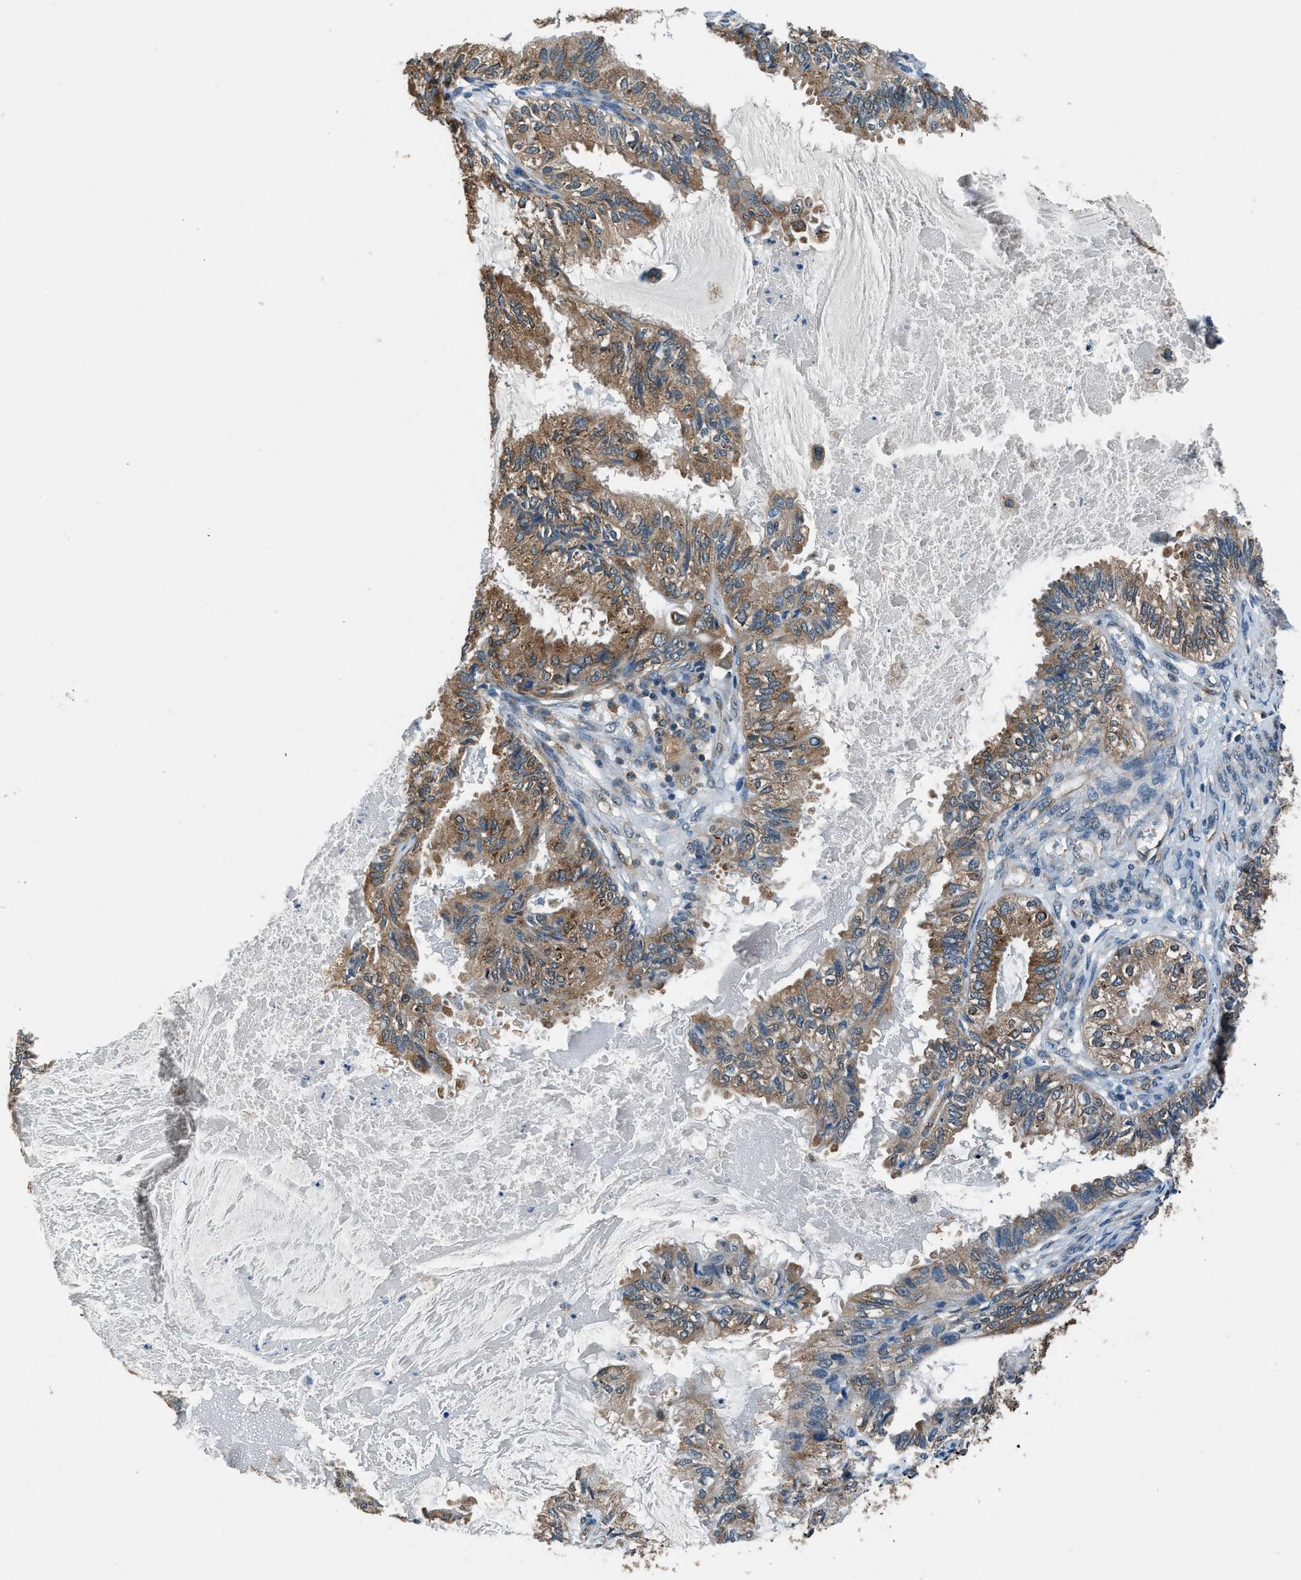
{"staining": {"intensity": "moderate", "quantity": ">75%", "location": "cytoplasmic/membranous"}, "tissue": "cervical cancer", "cell_type": "Tumor cells", "image_type": "cancer", "snomed": [{"axis": "morphology", "description": "Normal tissue, NOS"}, {"axis": "morphology", "description": "Adenocarcinoma, NOS"}, {"axis": "topography", "description": "Cervix"}, {"axis": "topography", "description": "Endometrium"}], "caption": "Cervical adenocarcinoma stained with immunohistochemistry (IHC) exhibits moderate cytoplasmic/membranous positivity in approximately >75% of tumor cells.", "gene": "ARFGAP2", "patient": {"sex": "female", "age": 86}}